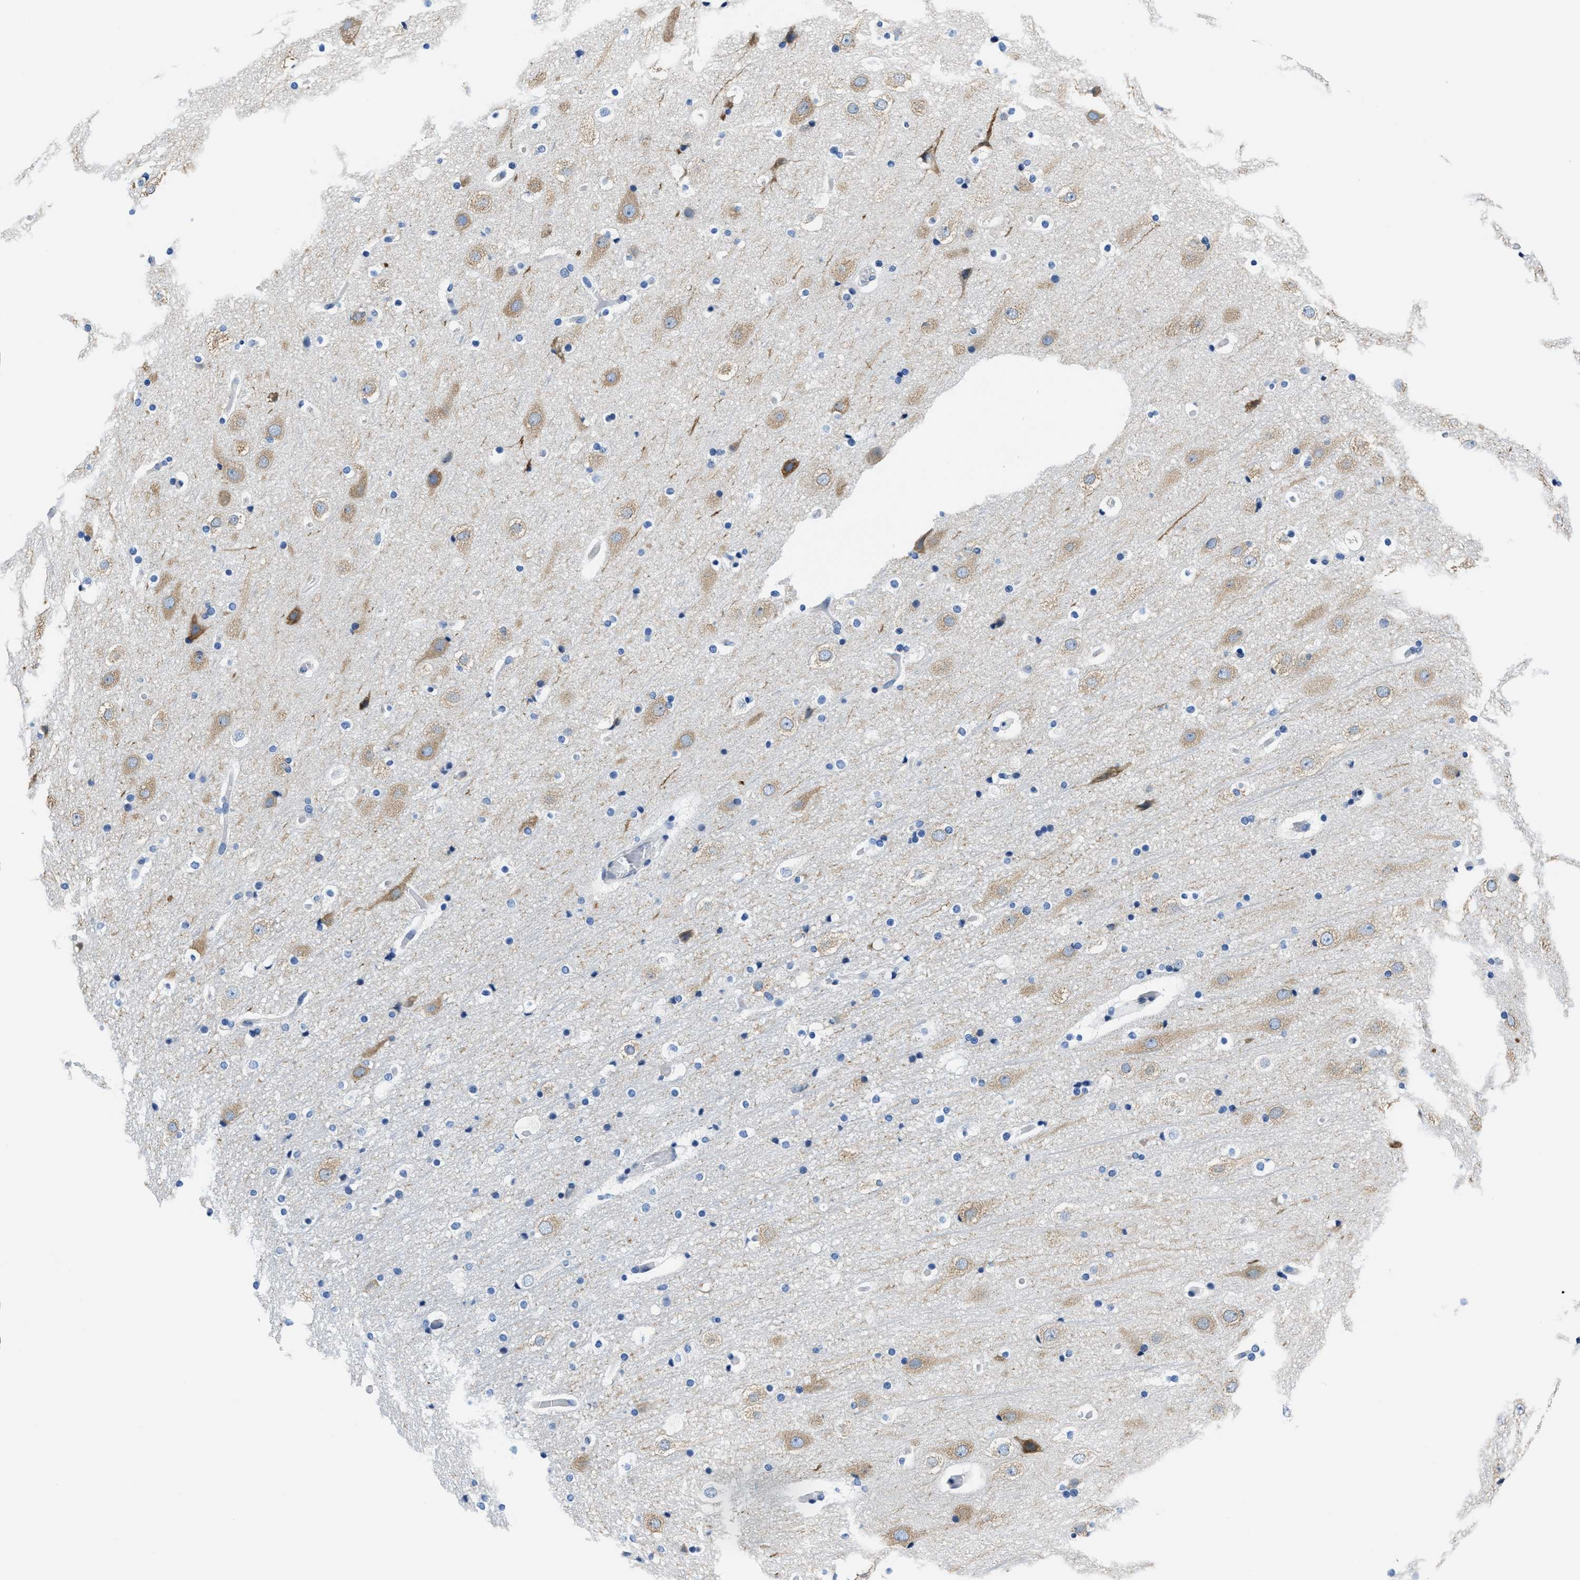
{"staining": {"intensity": "negative", "quantity": "none", "location": "none"}, "tissue": "cerebral cortex", "cell_type": "Endothelial cells", "image_type": "normal", "snomed": [{"axis": "morphology", "description": "Normal tissue, NOS"}, {"axis": "topography", "description": "Cerebral cortex"}], "caption": "Endothelial cells show no significant protein staining in unremarkable cerebral cortex. Brightfield microscopy of immunohistochemistry stained with DAB (brown) and hematoxylin (blue), captured at high magnification.", "gene": "ASZ1", "patient": {"sex": "male", "age": 57}}